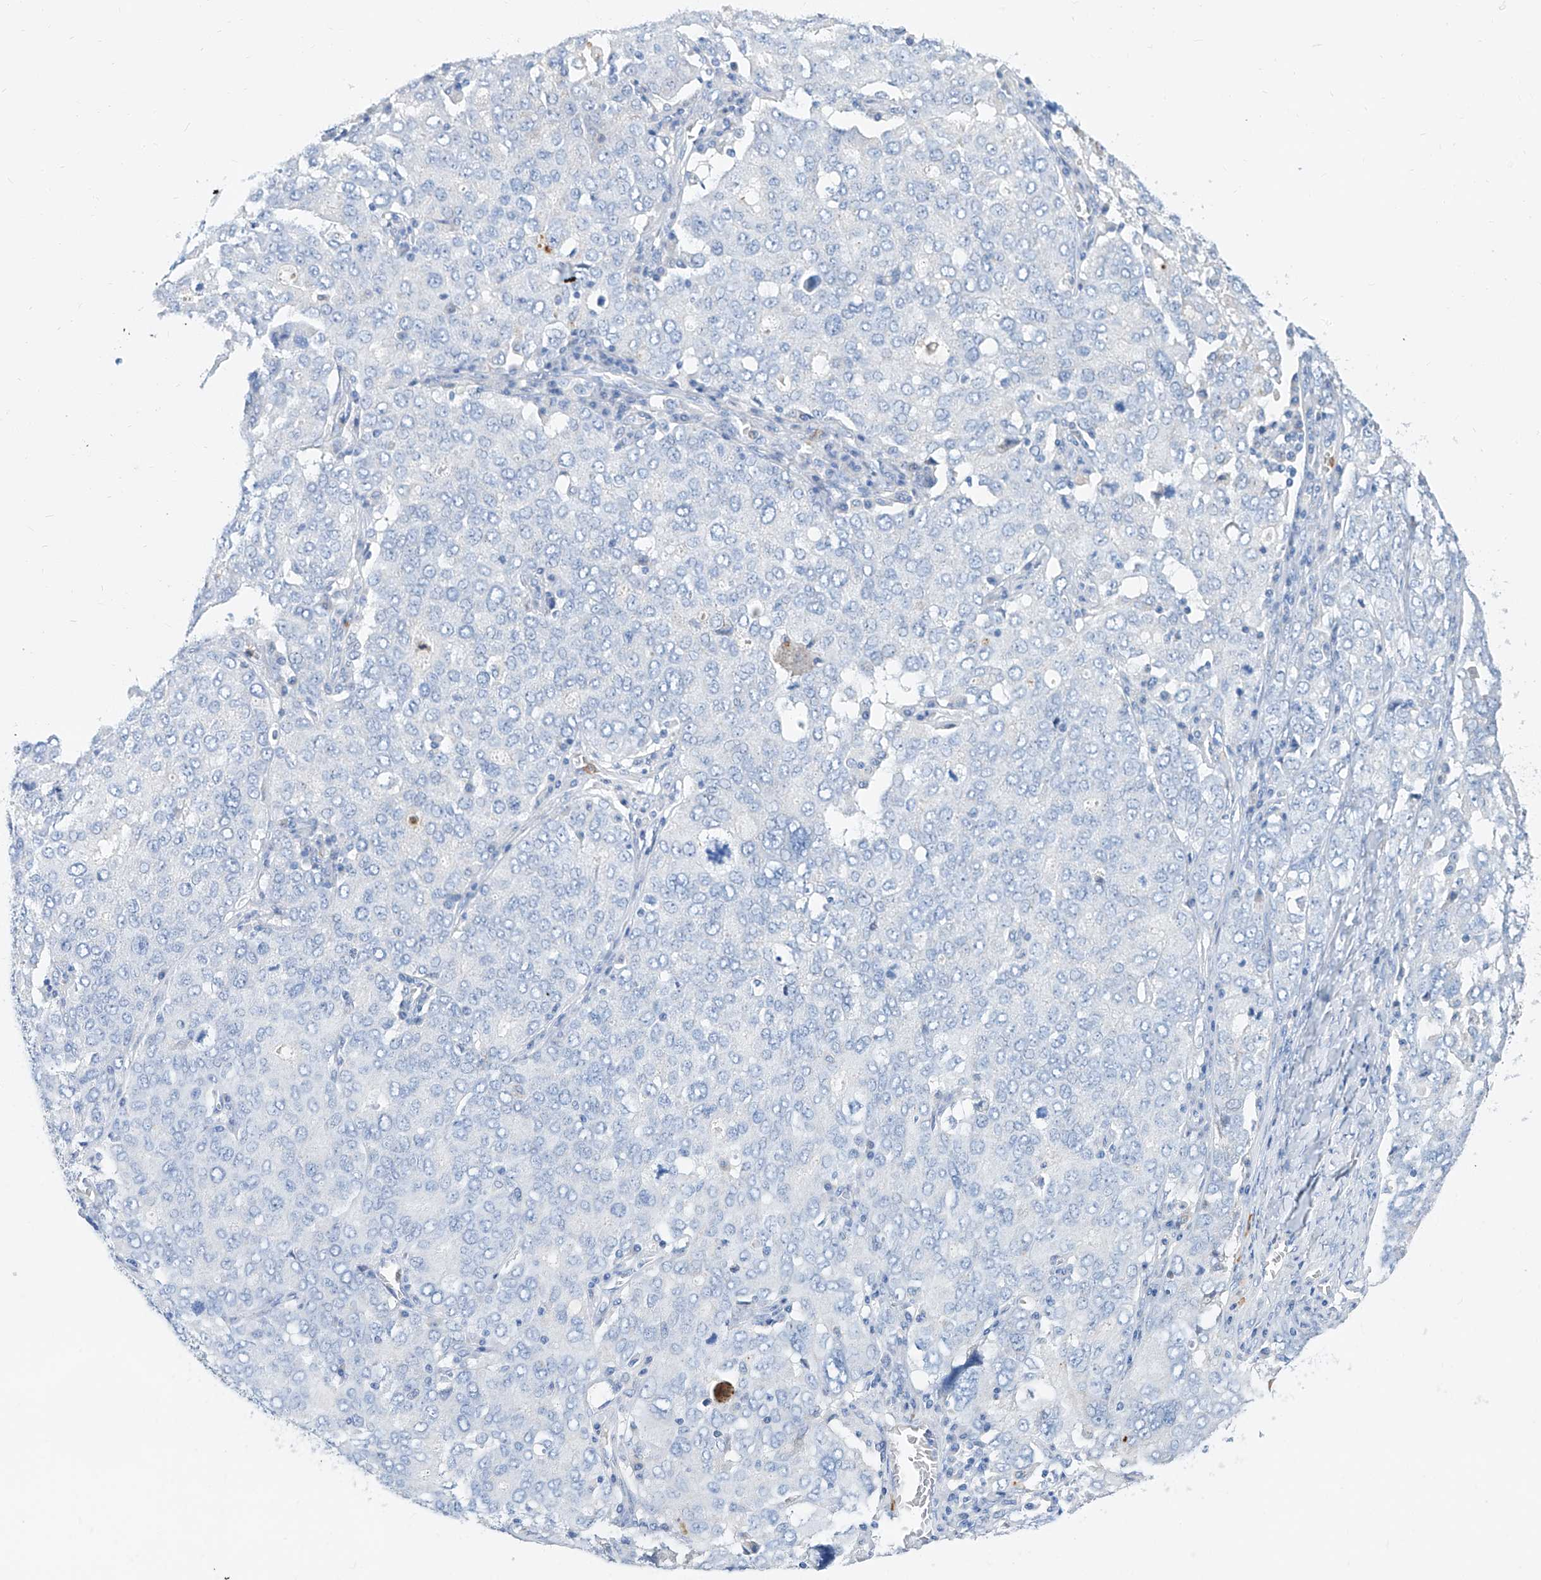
{"staining": {"intensity": "negative", "quantity": "none", "location": "none"}, "tissue": "ovarian cancer", "cell_type": "Tumor cells", "image_type": "cancer", "snomed": [{"axis": "morphology", "description": "Carcinoma, endometroid"}, {"axis": "topography", "description": "Ovary"}], "caption": "IHC histopathology image of neoplastic tissue: ovarian cancer stained with DAB exhibits no significant protein expression in tumor cells.", "gene": "SLC25A29", "patient": {"sex": "female", "age": 62}}